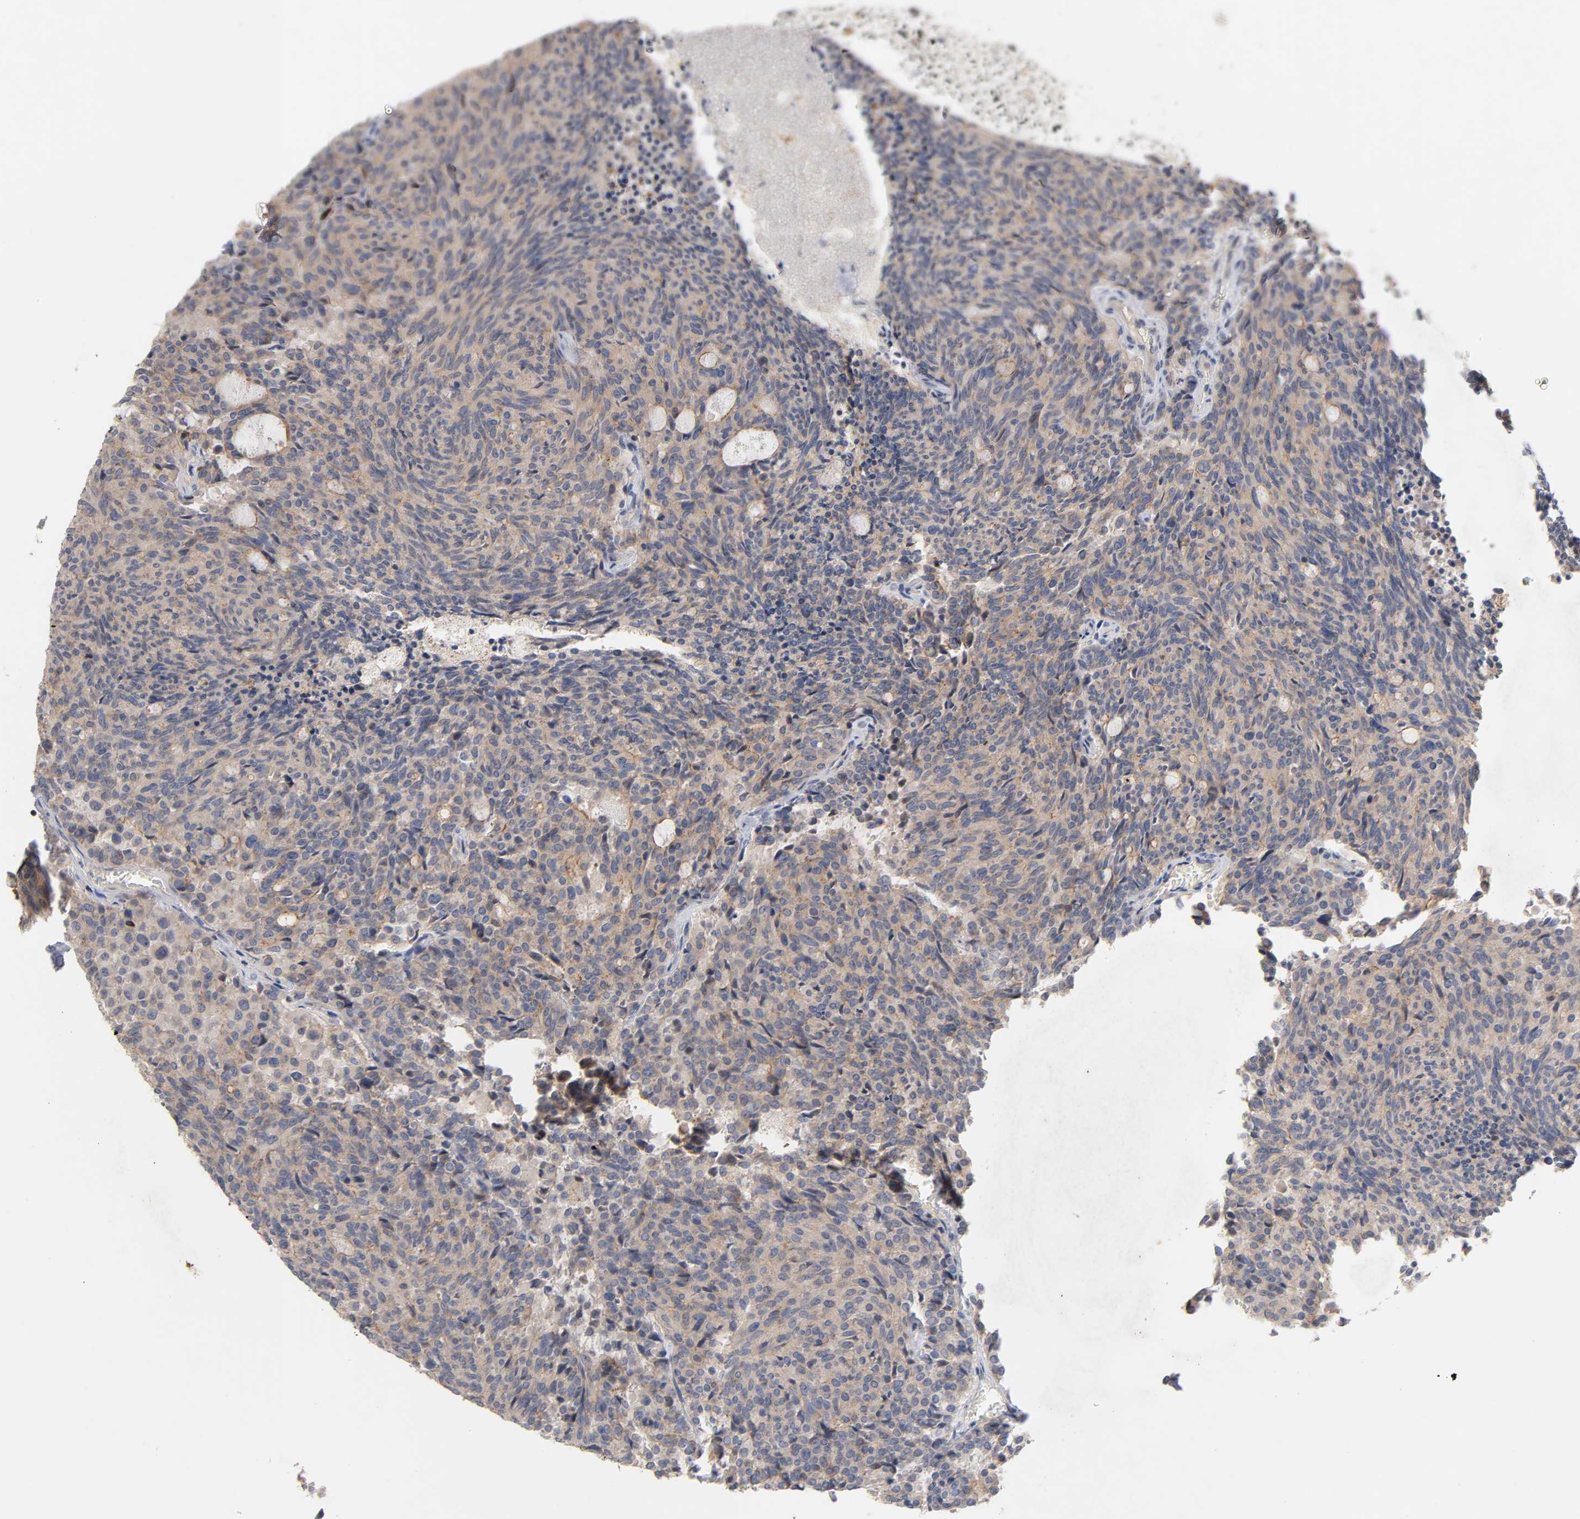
{"staining": {"intensity": "moderate", "quantity": ">75%", "location": "cytoplasmic/membranous"}, "tissue": "carcinoid", "cell_type": "Tumor cells", "image_type": "cancer", "snomed": [{"axis": "morphology", "description": "Carcinoid, malignant, NOS"}, {"axis": "topography", "description": "Pancreas"}], "caption": "IHC (DAB (3,3'-diaminobenzidine)) staining of human carcinoid (malignant) demonstrates moderate cytoplasmic/membranous protein expression in approximately >75% of tumor cells.", "gene": "PDZD11", "patient": {"sex": "female", "age": 54}}